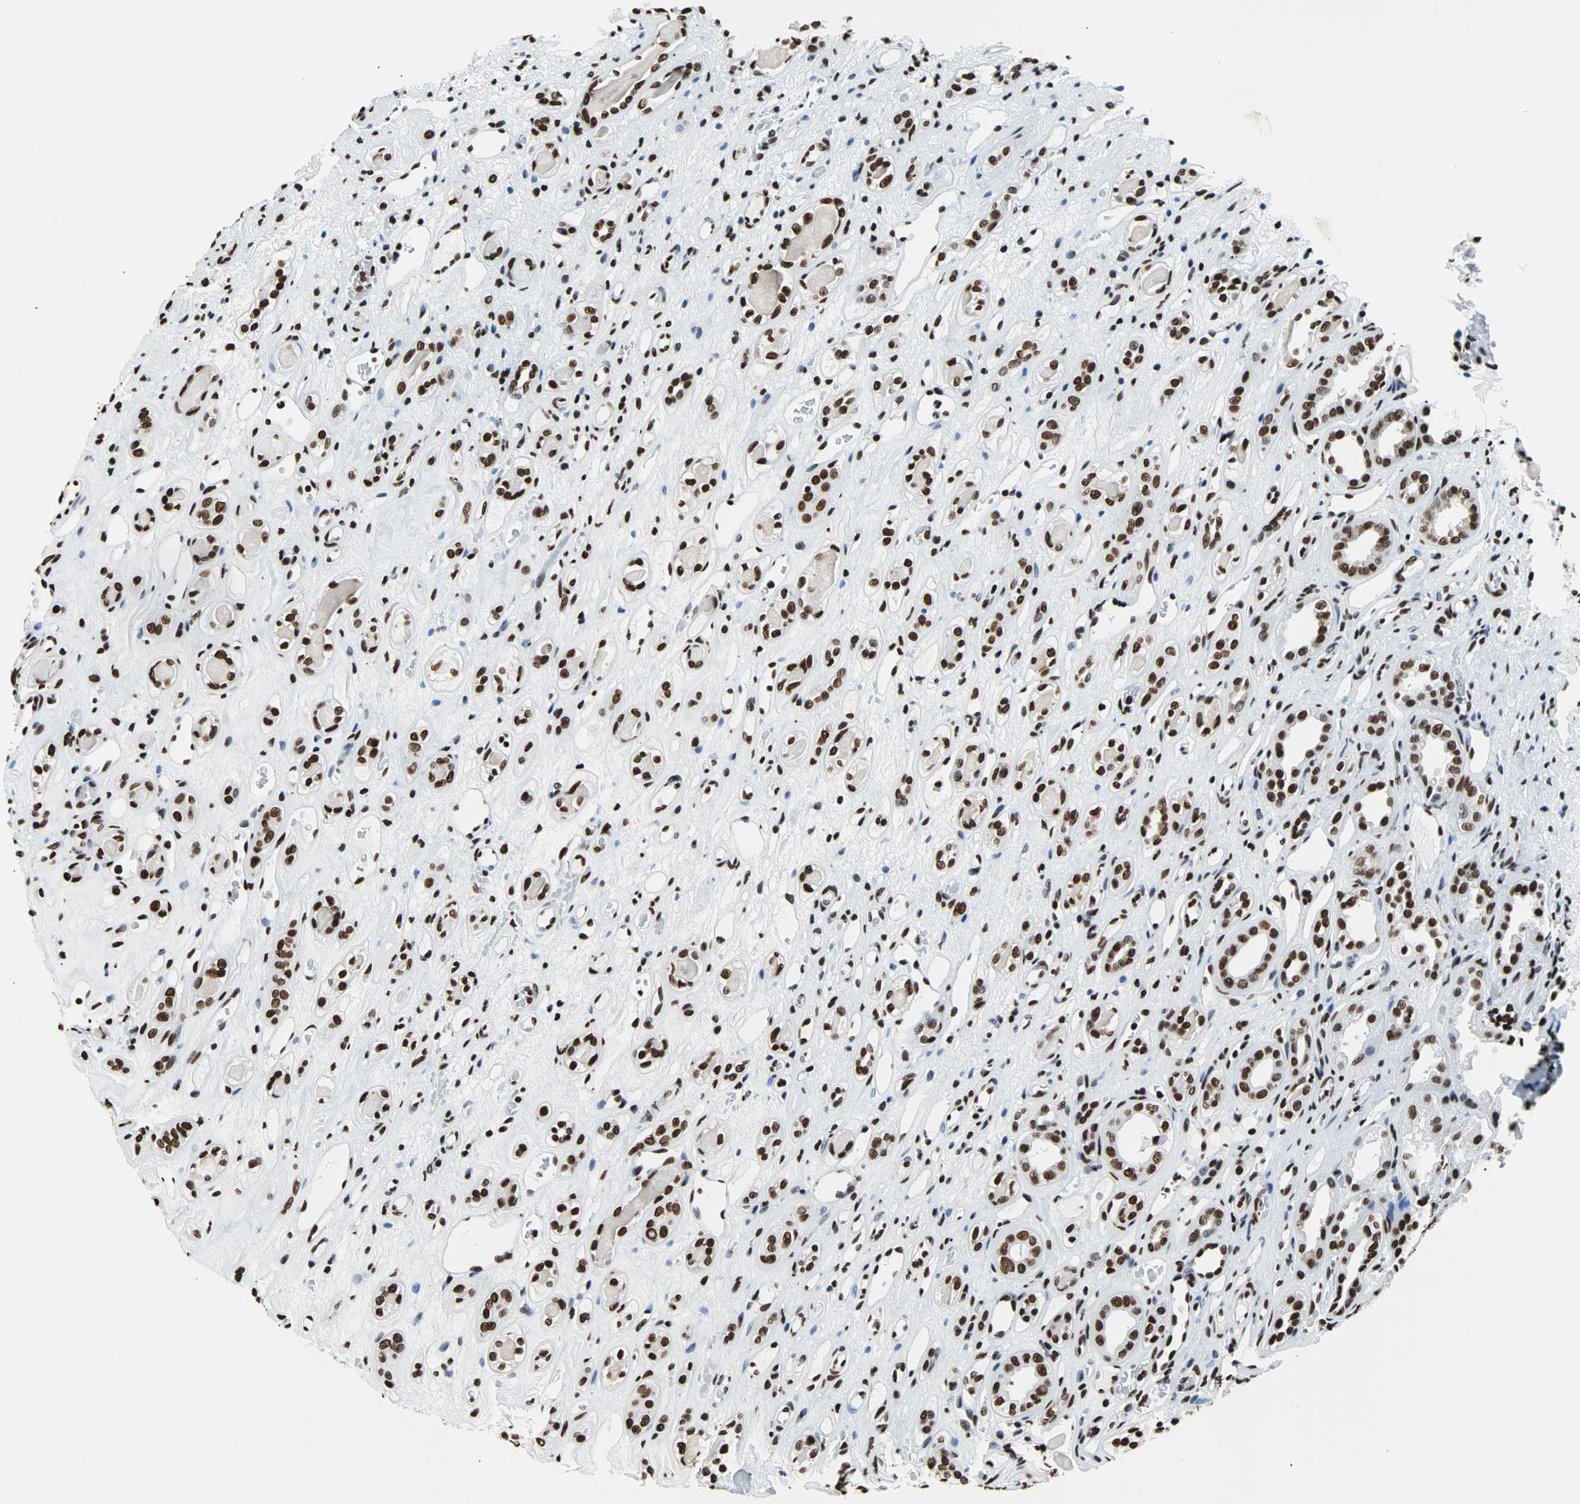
{"staining": {"intensity": "strong", "quantity": ">75%", "location": "nuclear"}, "tissue": "renal cancer", "cell_type": "Tumor cells", "image_type": "cancer", "snomed": [{"axis": "morphology", "description": "Adenocarcinoma, NOS"}, {"axis": "topography", "description": "Kidney"}], "caption": "Protein expression analysis of renal adenocarcinoma displays strong nuclear positivity in about >75% of tumor cells.", "gene": "FUBP1", "patient": {"sex": "female", "age": 60}}